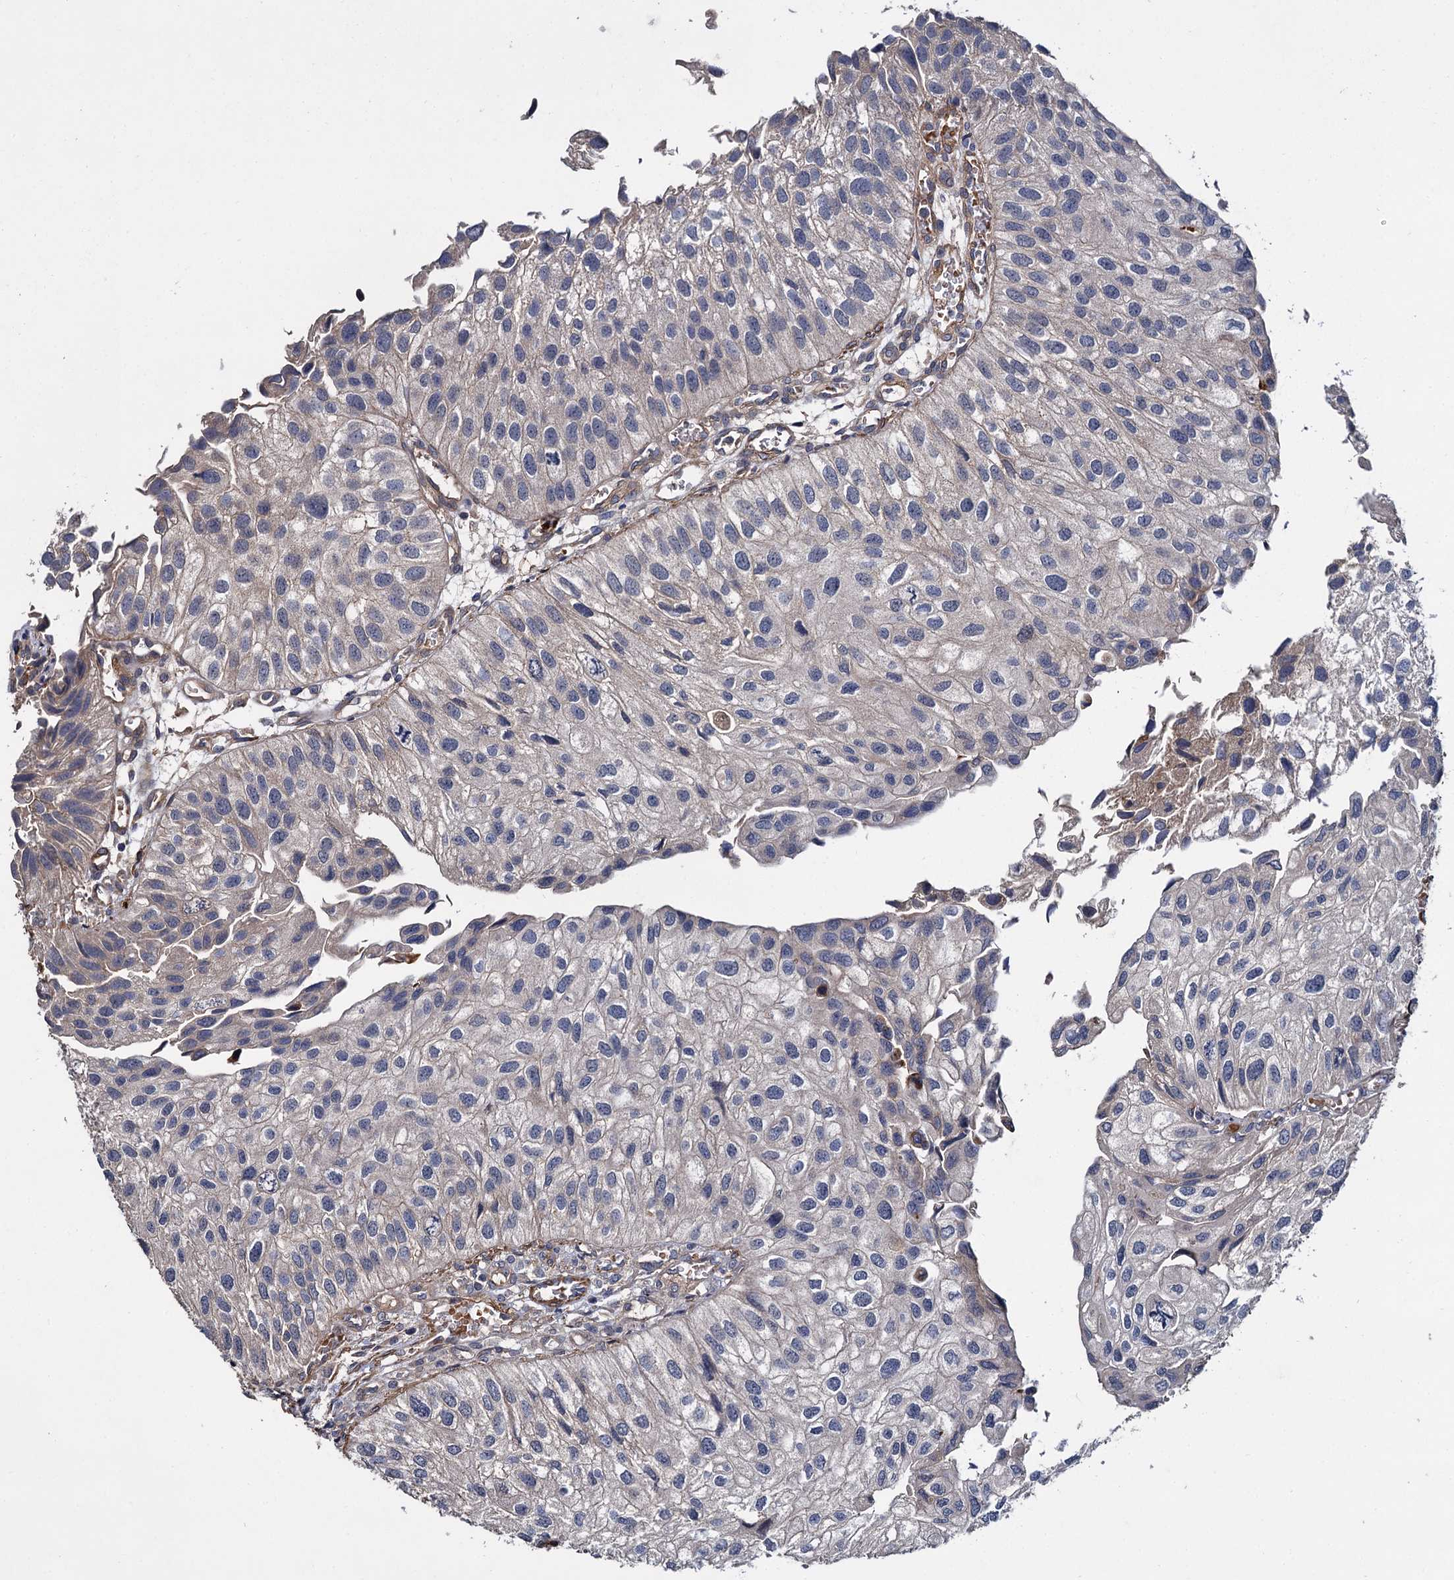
{"staining": {"intensity": "negative", "quantity": "none", "location": "none"}, "tissue": "urothelial cancer", "cell_type": "Tumor cells", "image_type": "cancer", "snomed": [{"axis": "morphology", "description": "Urothelial carcinoma, Low grade"}, {"axis": "topography", "description": "Urinary bladder"}], "caption": "Immunohistochemistry histopathology image of neoplastic tissue: low-grade urothelial carcinoma stained with DAB displays no significant protein positivity in tumor cells. Brightfield microscopy of immunohistochemistry stained with DAB (brown) and hematoxylin (blue), captured at high magnification.", "gene": "ISM2", "patient": {"sex": "female", "age": 89}}